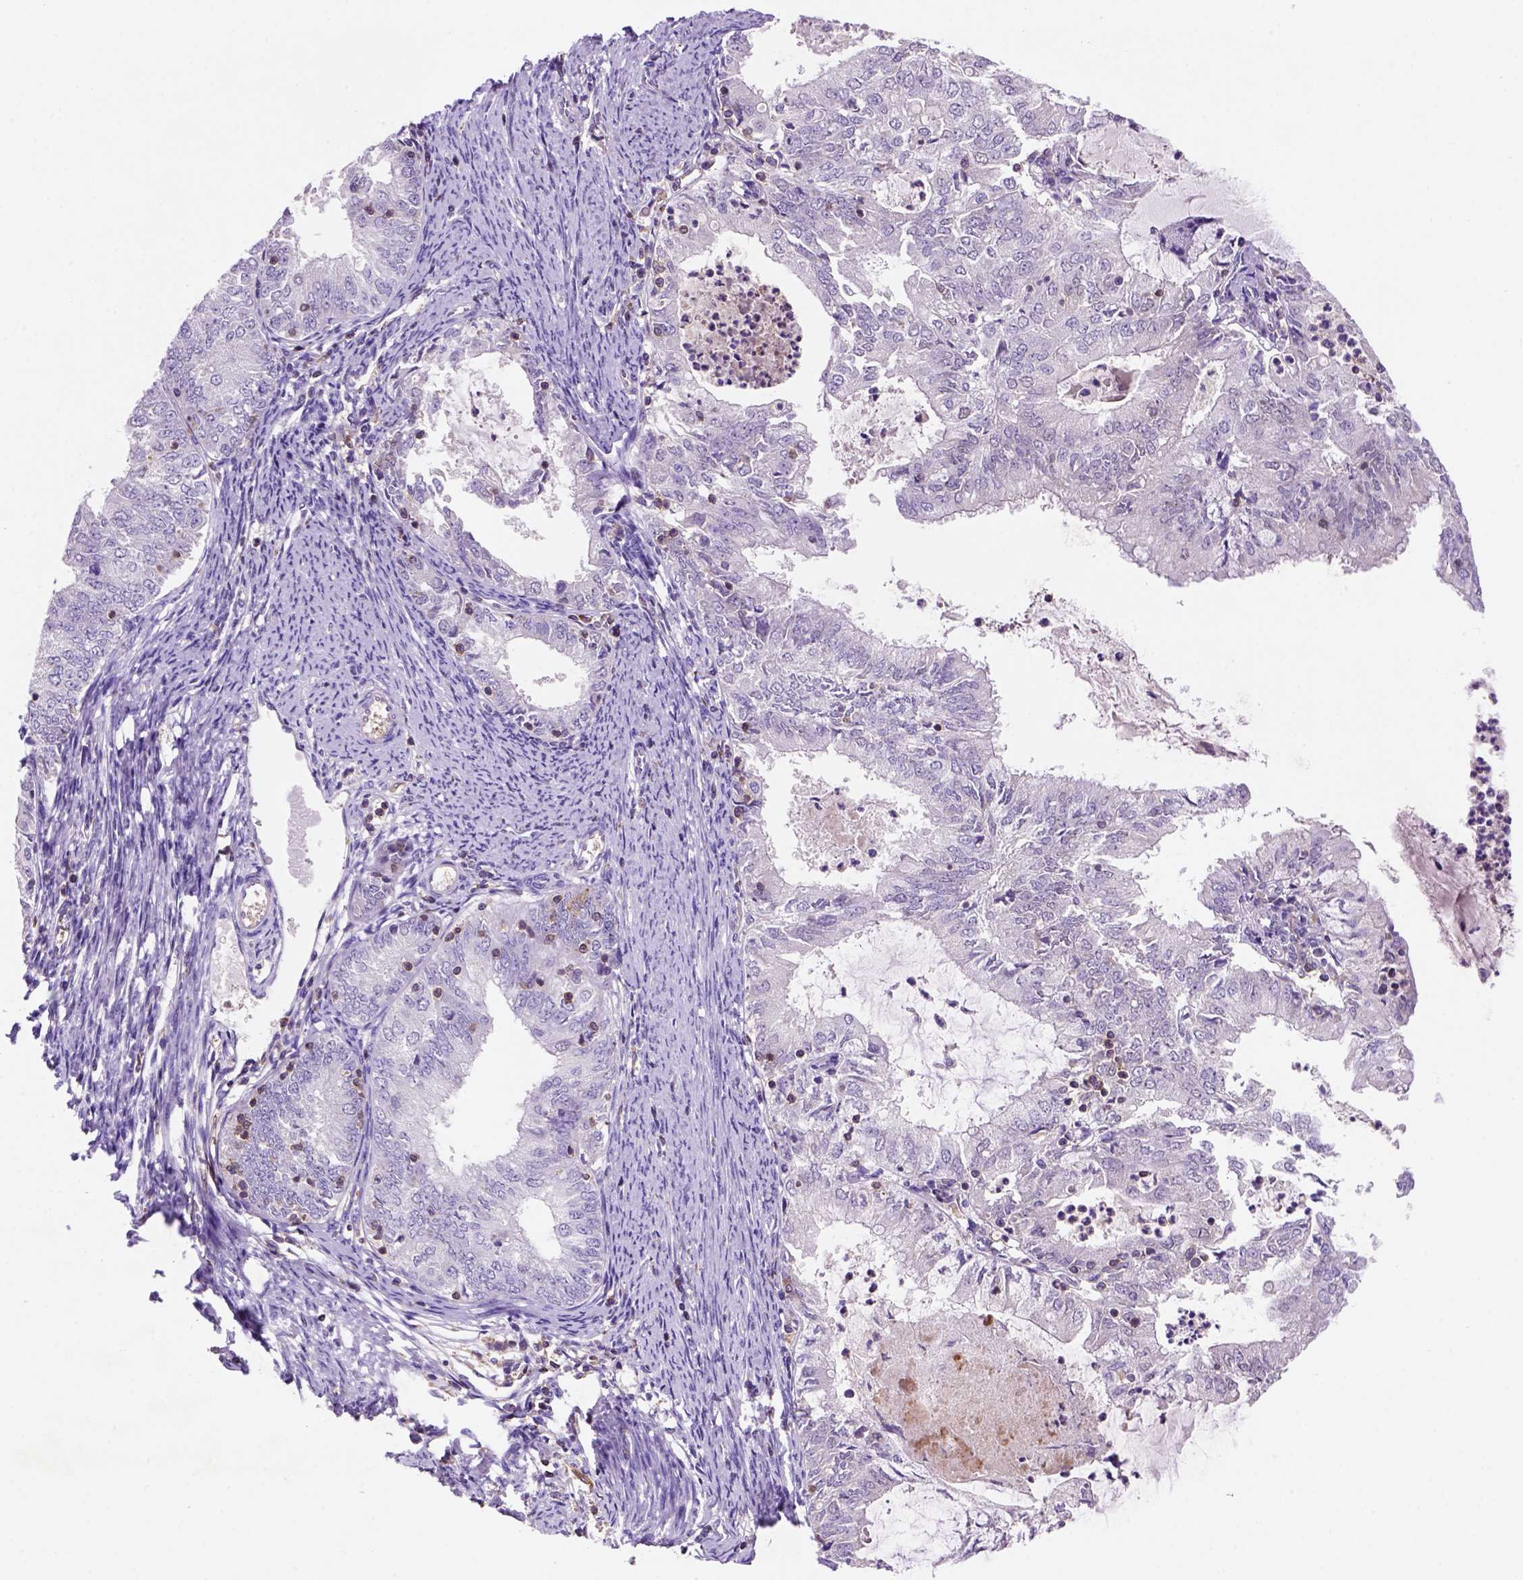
{"staining": {"intensity": "negative", "quantity": "none", "location": "none"}, "tissue": "endometrial cancer", "cell_type": "Tumor cells", "image_type": "cancer", "snomed": [{"axis": "morphology", "description": "Adenocarcinoma, NOS"}, {"axis": "topography", "description": "Endometrium"}], "caption": "High magnification brightfield microscopy of adenocarcinoma (endometrial) stained with DAB (brown) and counterstained with hematoxylin (blue): tumor cells show no significant expression.", "gene": "INPP5D", "patient": {"sex": "female", "age": 57}}